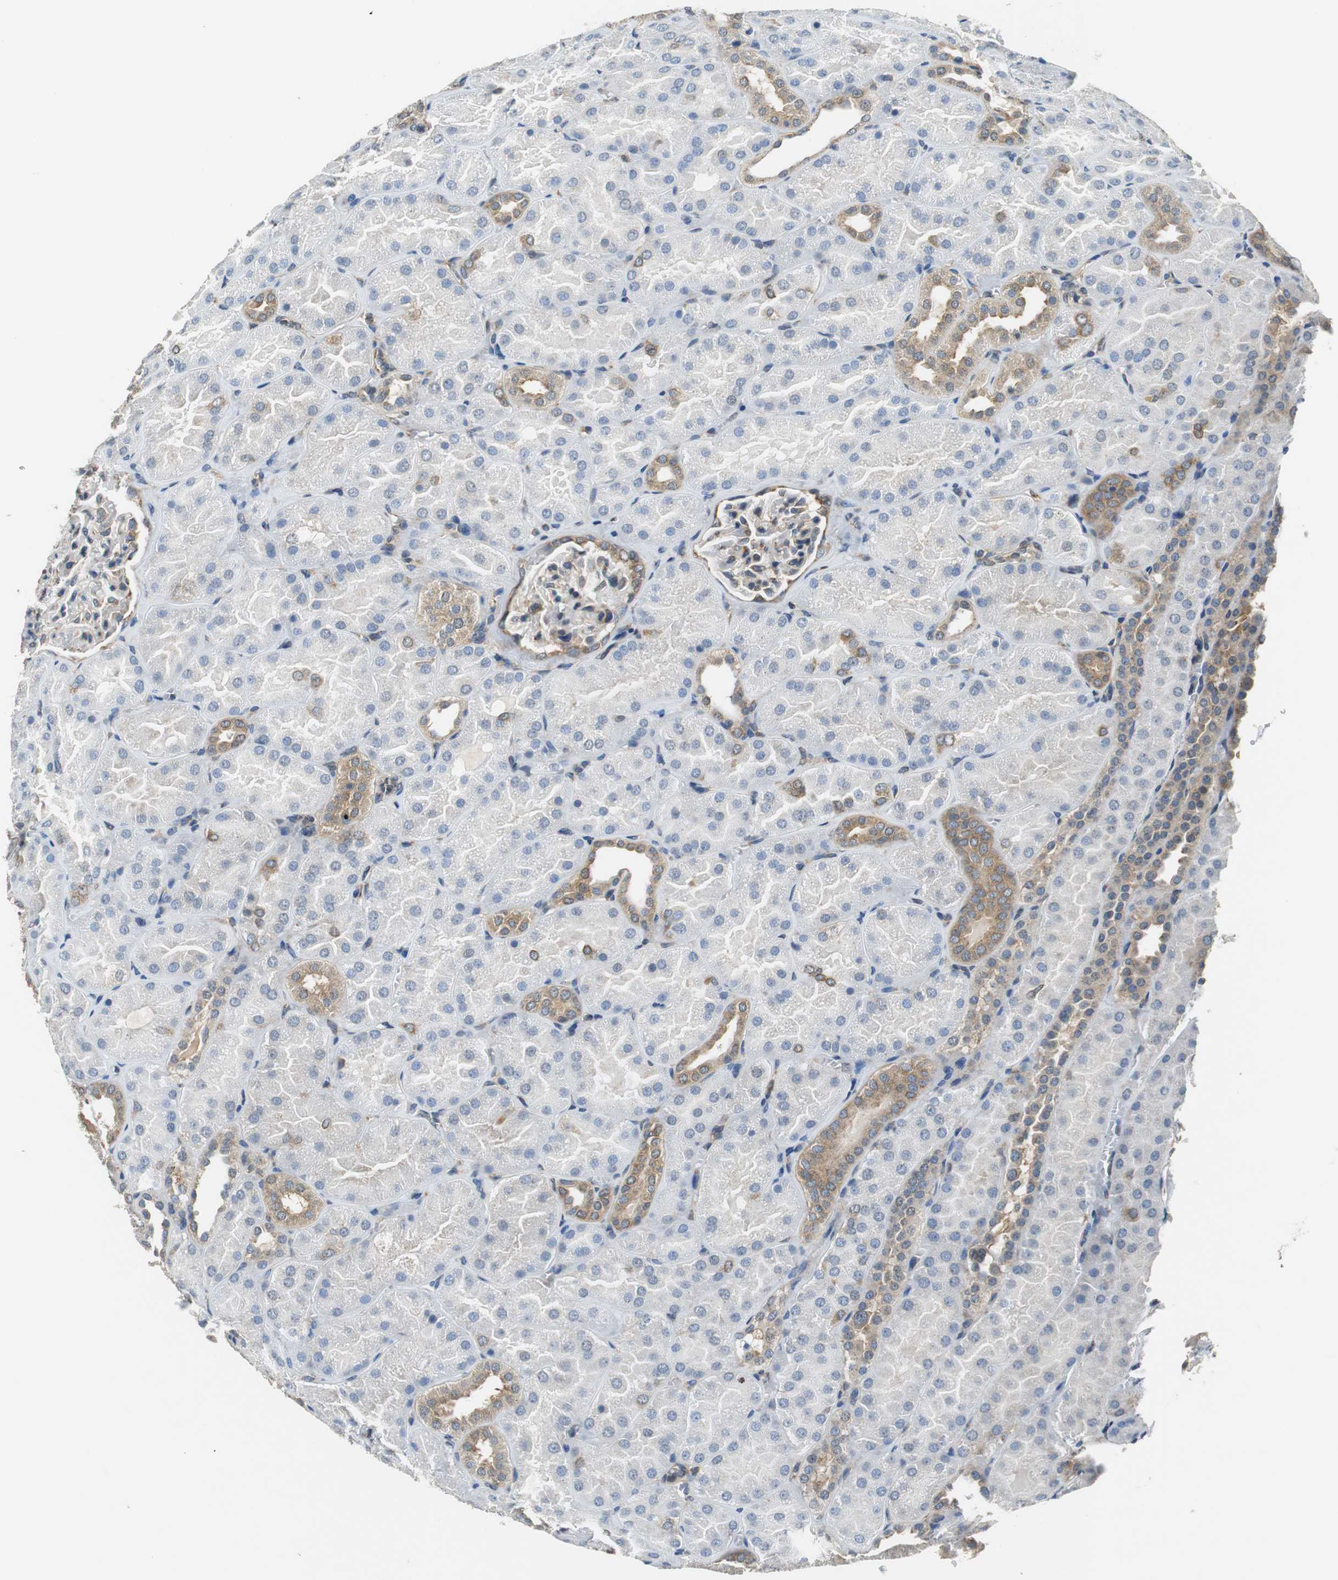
{"staining": {"intensity": "moderate", "quantity": "25%-75%", "location": "cytoplasmic/membranous"}, "tissue": "kidney", "cell_type": "Cells in glomeruli", "image_type": "normal", "snomed": [{"axis": "morphology", "description": "Normal tissue, NOS"}, {"axis": "topography", "description": "Kidney"}], "caption": "IHC (DAB (3,3'-diaminobenzidine)) staining of benign human kidney reveals moderate cytoplasmic/membranous protein expression in about 25%-75% of cells in glomeruli.", "gene": "CNOT3", "patient": {"sex": "male", "age": 28}}